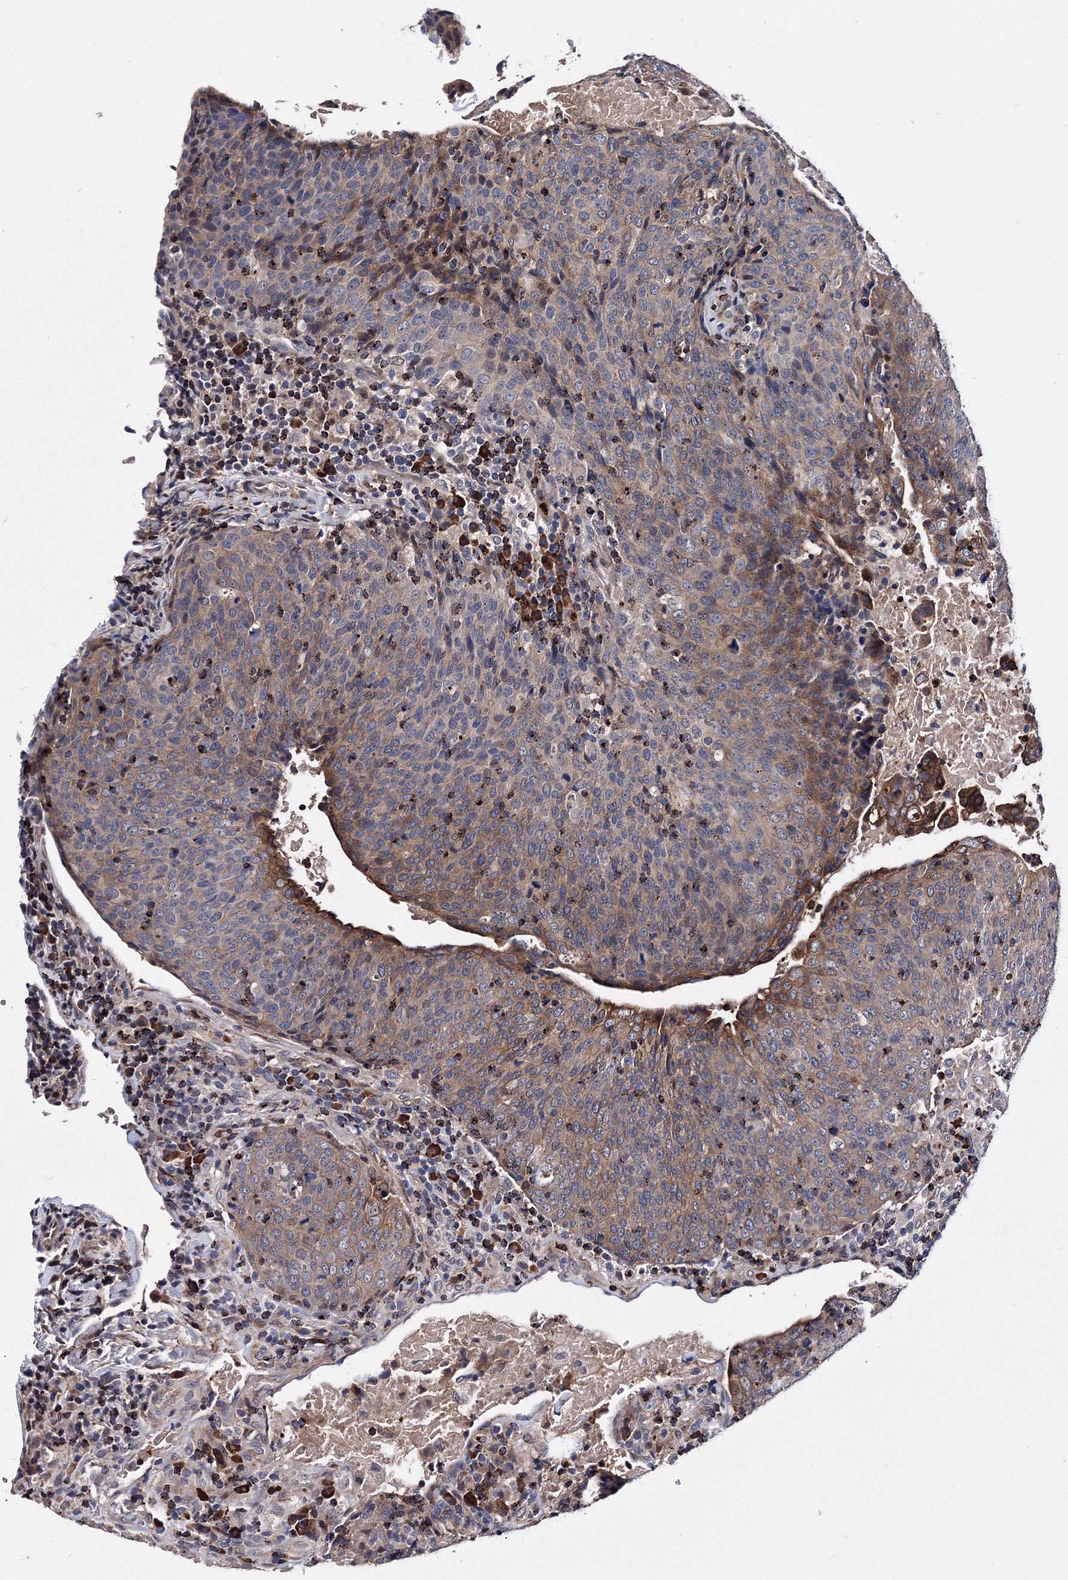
{"staining": {"intensity": "moderate", "quantity": "<25%", "location": "cytoplasmic/membranous"}, "tissue": "head and neck cancer", "cell_type": "Tumor cells", "image_type": "cancer", "snomed": [{"axis": "morphology", "description": "Squamous cell carcinoma, NOS"}, {"axis": "morphology", "description": "Squamous cell carcinoma, metastatic, NOS"}, {"axis": "topography", "description": "Lymph node"}, {"axis": "topography", "description": "Head-Neck"}], "caption": "Head and neck metastatic squamous cell carcinoma tissue reveals moderate cytoplasmic/membranous expression in about <25% of tumor cells, visualized by immunohistochemistry. The staining was performed using DAB (3,3'-diaminobenzidine), with brown indicating positive protein expression. Nuclei are stained blue with hematoxylin.", "gene": "PHYKPL", "patient": {"sex": "male", "age": 62}}